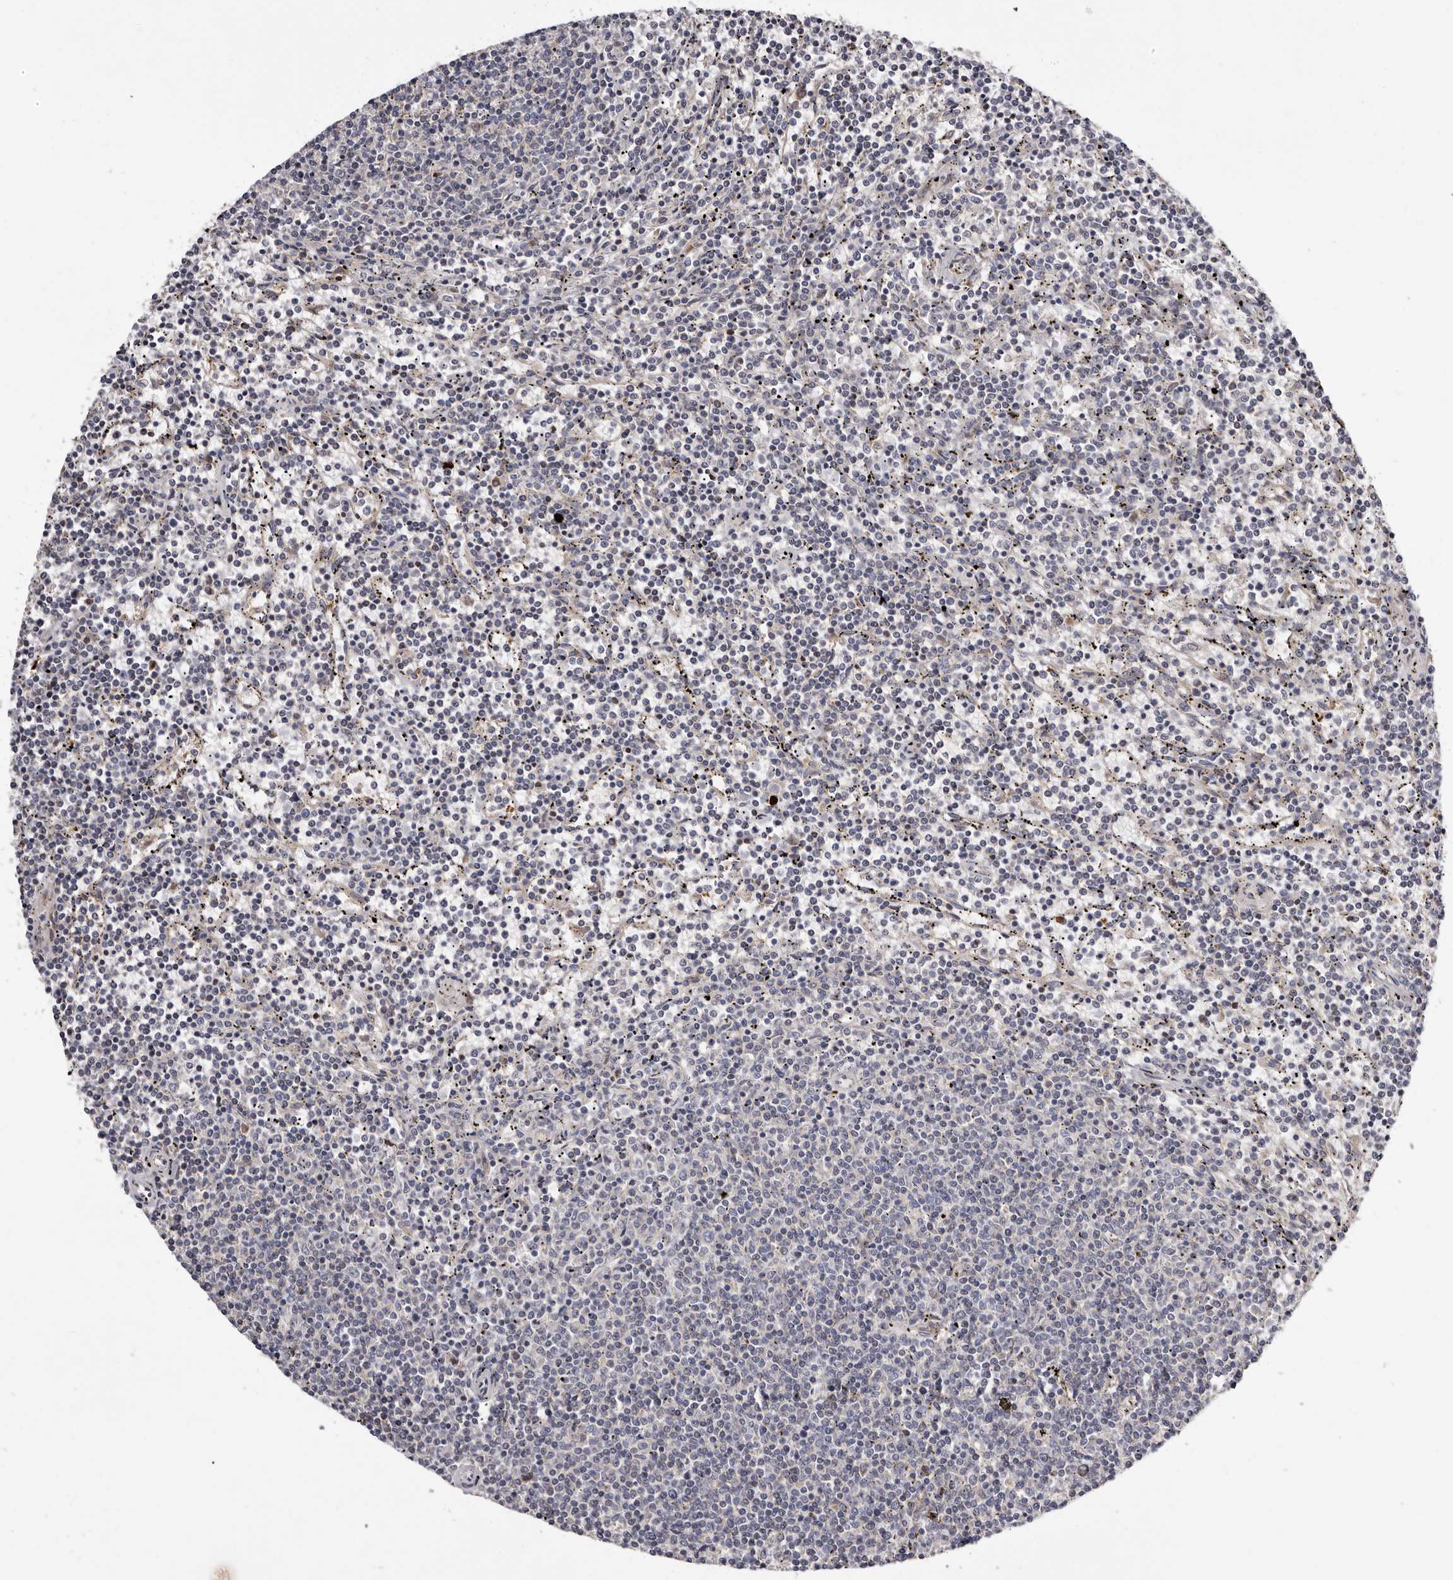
{"staining": {"intensity": "negative", "quantity": "none", "location": "none"}, "tissue": "lymphoma", "cell_type": "Tumor cells", "image_type": "cancer", "snomed": [{"axis": "morphology", "description": "Malignant lymphoma, non-Hodgkin's type, Low grade"}, {"axis": "topography", "description": "Spleen"}], "caption": "Malignant lymphoma, non-Hodgkin's type (low-grade) was stained to show a protein in brown. There is no significant expression in tumor cells.", "gene": "ASIC5", "patient": {"sex": "female", "age": 50}}